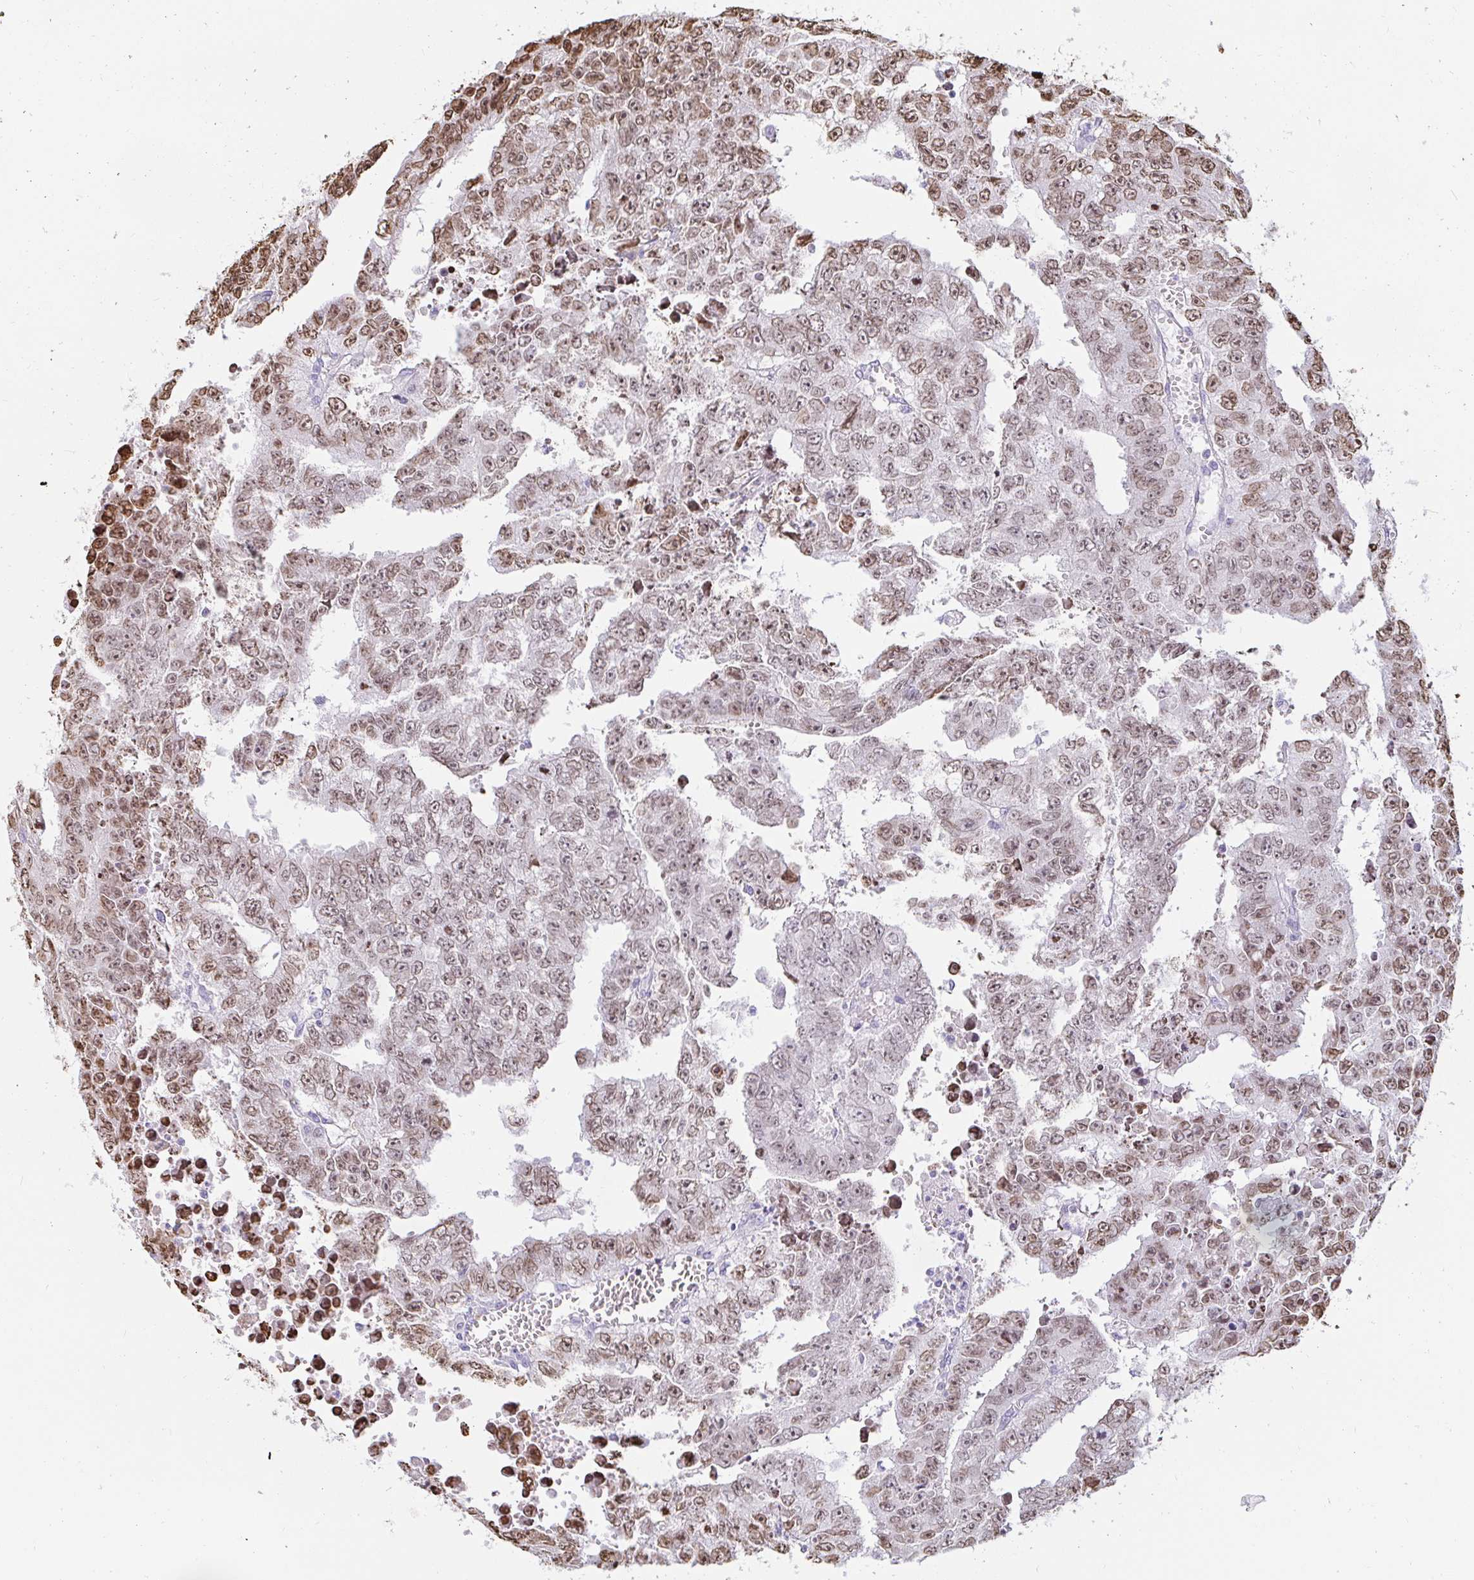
{"staining": {"intensity": "moderate", "quantity": ">75%", "location": "nuclear"}, "tissue": "testis cancer", "cell_type": "Tumor cells", "image_type": "cancer", "snomed": [{"axis": "morphology", "description": "Carcinoma, Embryonal, NOS"}, {"axis": "morphology", "description": "Teratoma, malignant, NOS"}, {"axis": "topography", "description": "Testis"}], "caption": "A high-resolution image shows immunohistochemistry (IHC) staining of testis cancer (teratoma (malignant)), which shows moderate nuclear expression in approximately >75% of tumor cells.", "gene": "CAPSL", "patient": {"sex": "male", "age": 24}}